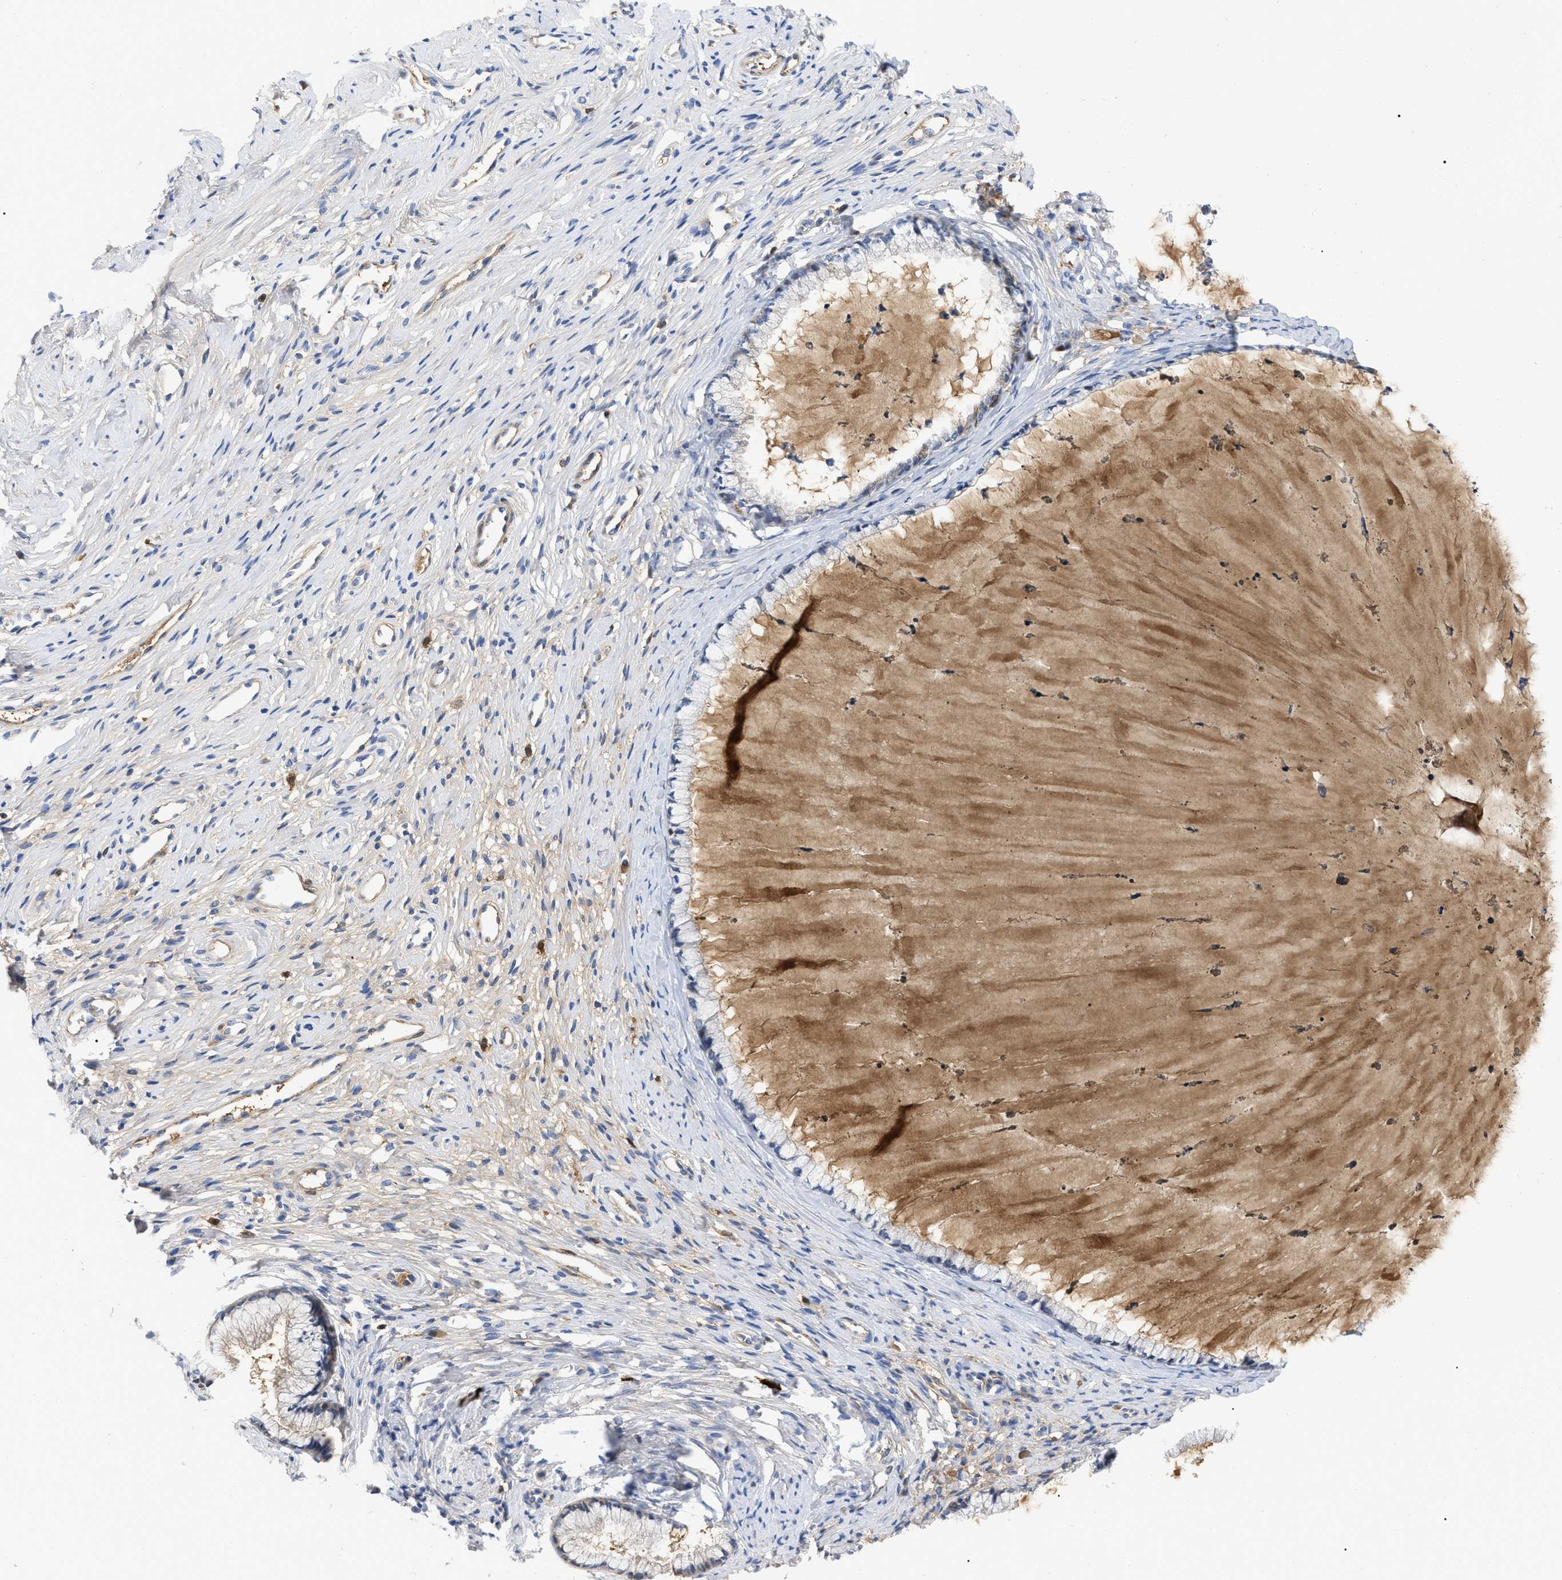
{"staining": {"intensity": "moderate", "quantity": "25%-75%", "location": "cytoplasmic/membranous"}, "tissue": "cervix", "cell_type": "Glandular cells", "image_type": "normal", "snomed": [{"axis": "morphology", "description": "Normal tissue, NOS"}, {"axis": "topography", "description": "Cervix"}], "caption": "This image demonstrates normal cervix stained with immunohistochemistry to label a protein in brown. The cytoplasmic/membranous of glandular cells show moderate positivity for the protein. Nuclei are counter-stained blue.", "gene": "IGHV5", "patient": {"sex": "female", "age": 77}}